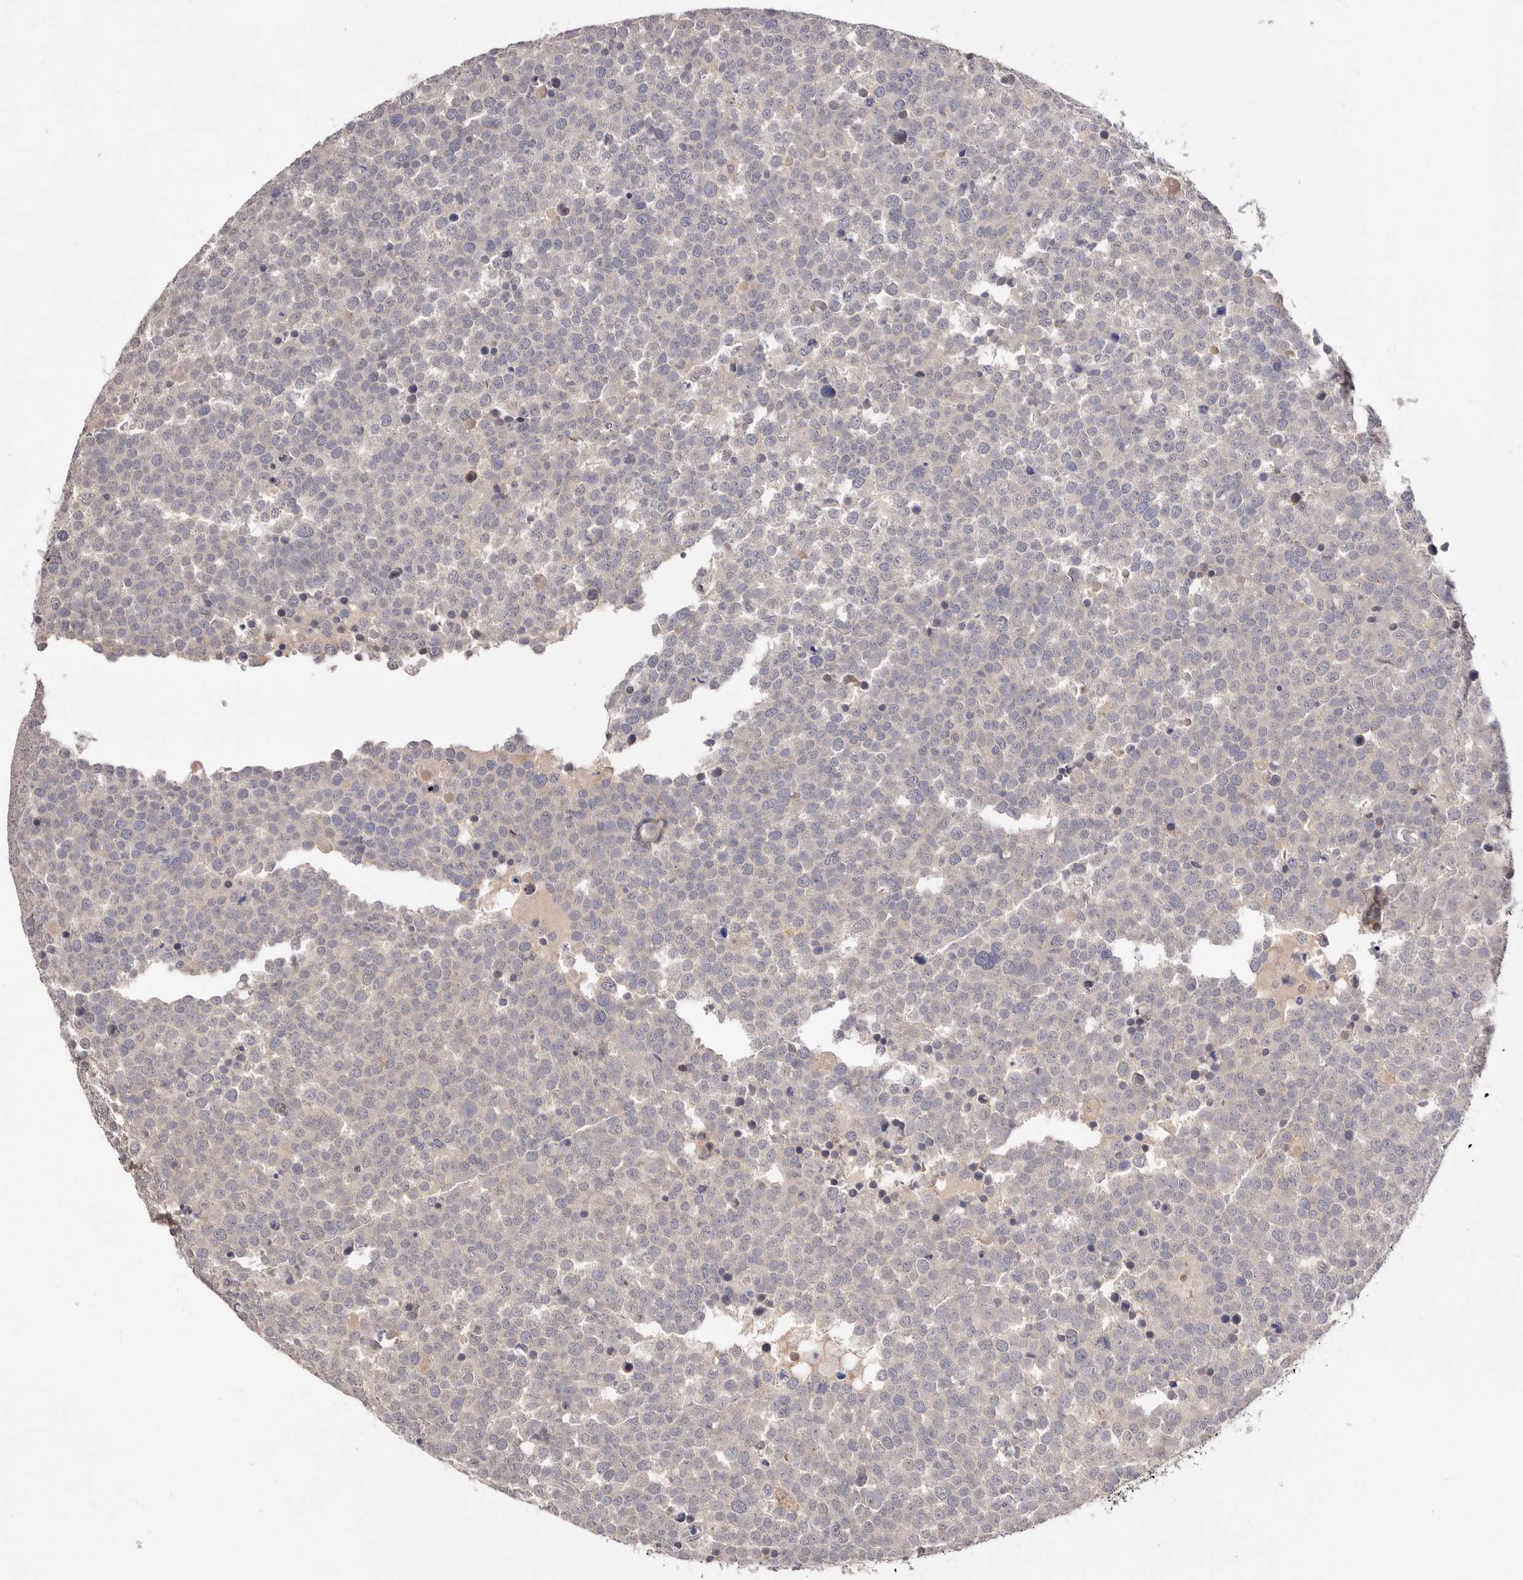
{"staining": {"intensity": "negative", "quantity": "none", "location": "none"}, "tissue": "testis cancer", "cell_type": "Tumor cells", "image_type": "cancer", "snomed": [{"axis": "morphology", "description": "Seminoma, NOS"}, {"axis": "topography", "description": "Testis"}], "caption": "High power microscopy image of an immunohistochemistry (IHC) image of testis cancer (seminoma), revealing no significant expression in tumor cells.", "gene": "DOP1A", "patient": {"sex": "male", "age": 71}}